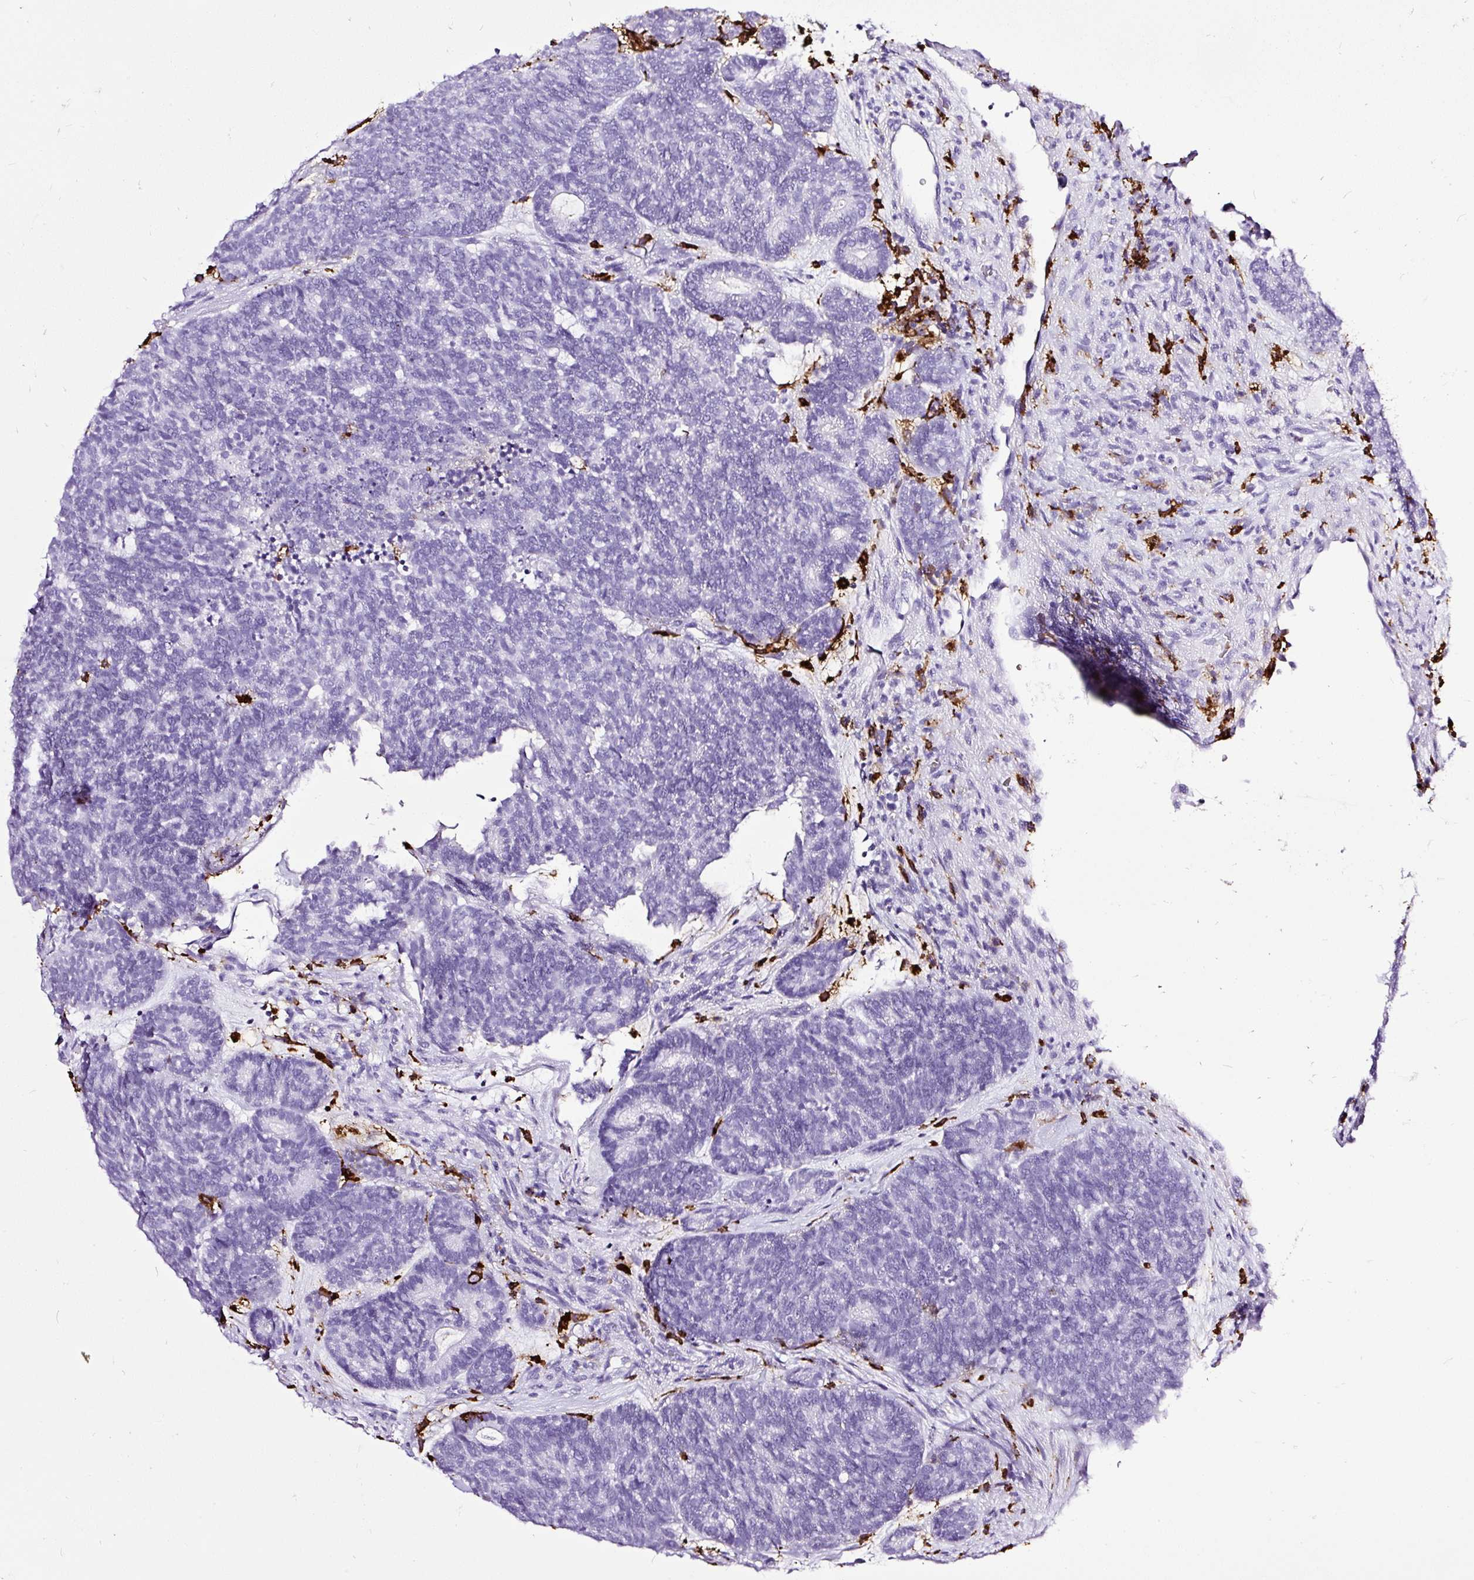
{"staining": {"intensity": "negative", "quantity": "none", "location": "none"}, "tissue": "head and neck cancer", "cell_type": "Tumor cells", "image_type": "cancer", "snomed": [{"axis": "morphology", "description": "Adenocarcinoma, NOS"}, {"axis": "topography", "description": "Head-Neck"}], "caption": "A high-resolution histopathology image shows immunohistochemistry (IHC) staining of head and neck cancer, which exhibits no significant positivity in tumor cells. (DAB (3,3'-diaminobenzidine) IHC visualized using brightfield microscopy, high magnification).", "gene": "HLA-DRA", "patient": {"sex": "female", "age": 81}}